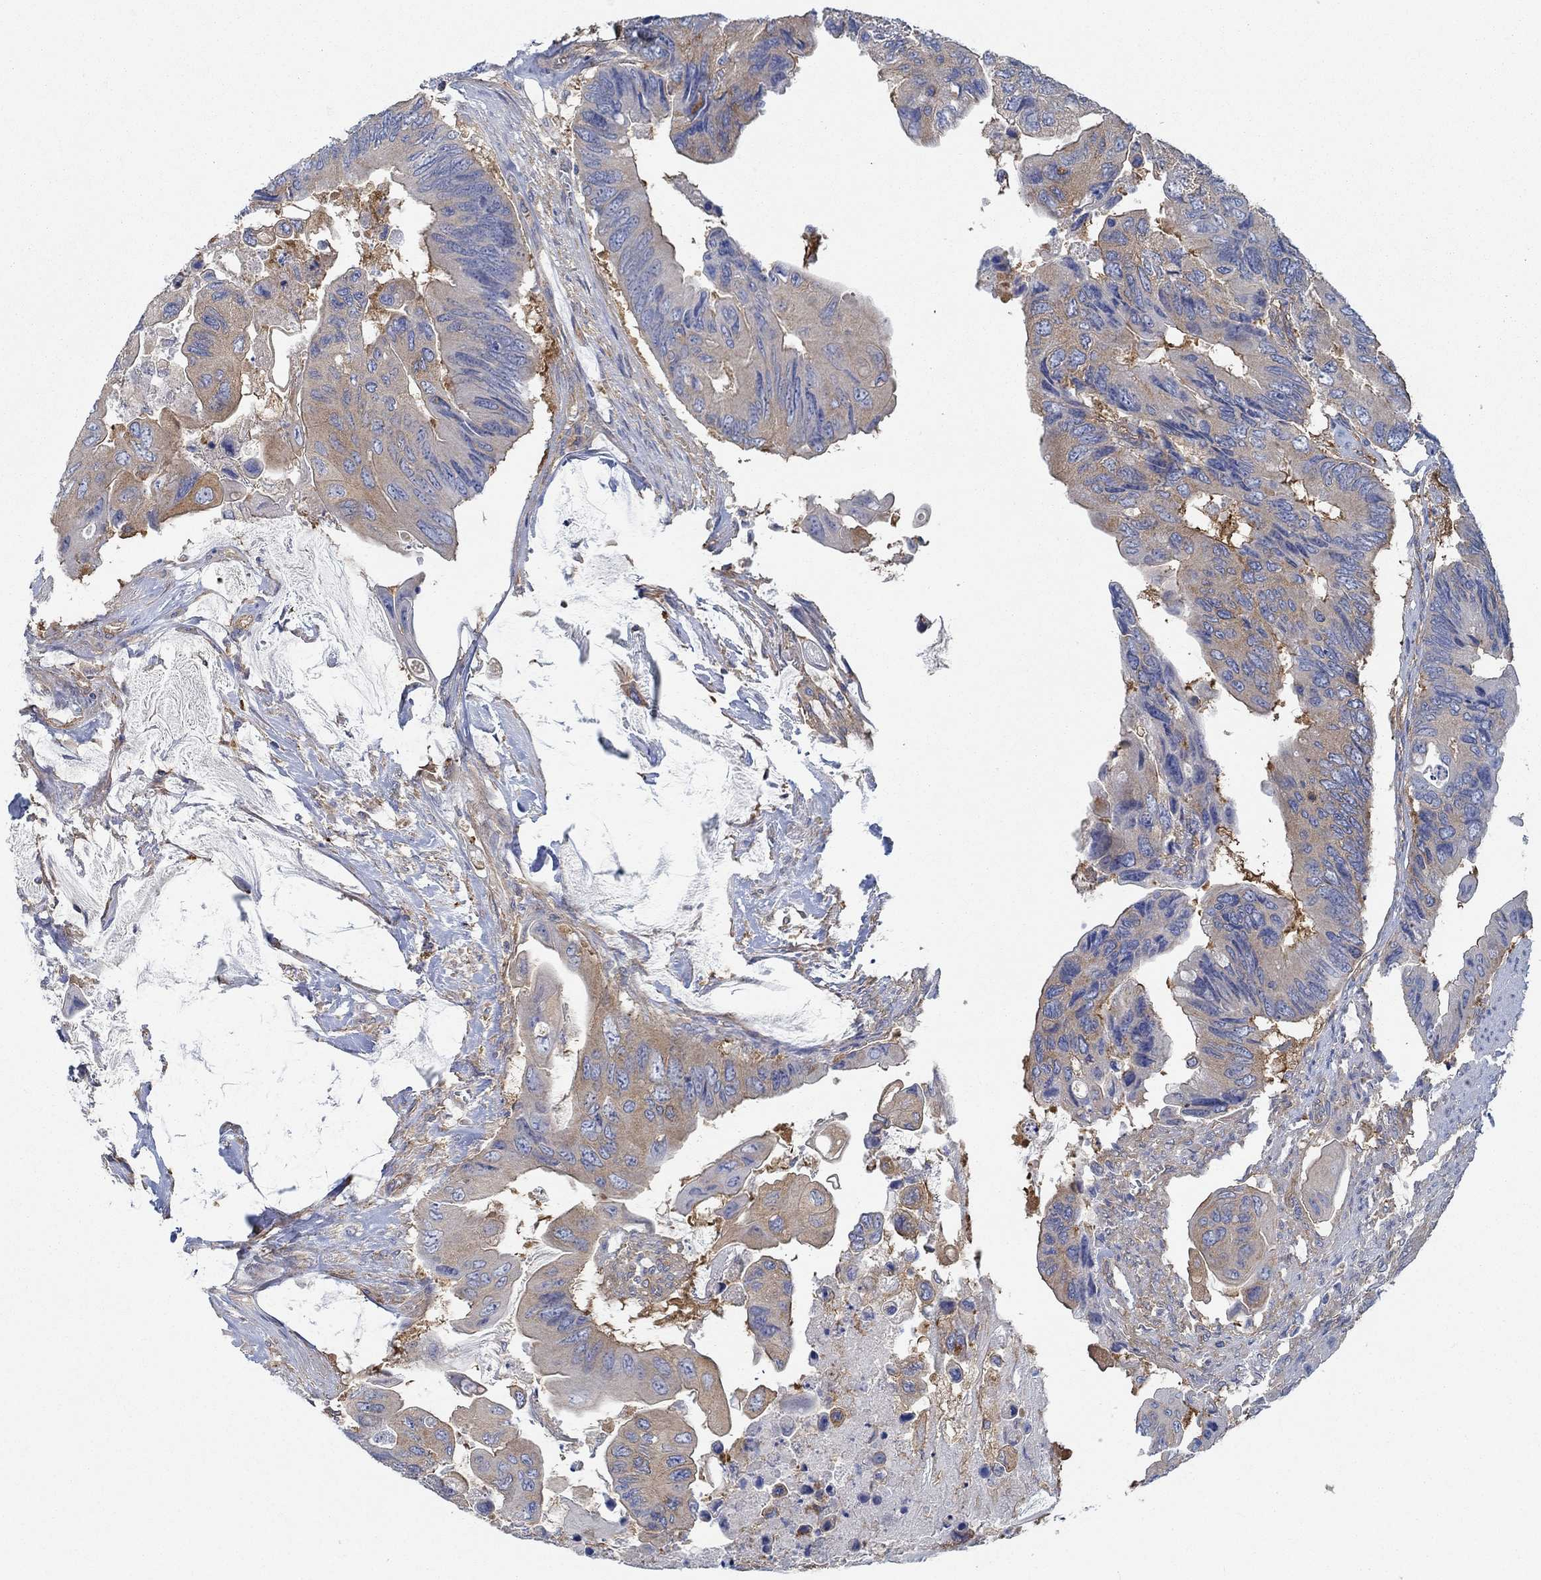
{"staining": {"intensity": "moderate", "quantity": "25%-75%", "location": "cytoplasmic/membranous"}, "tissue": "colorectal cancer", "cell_type": "Tumor cells", "image_type": "cancer", "snomed": [{"axis": "morphology", "description": "Adenocarcinoma, NOS"}, {"axis": "topography", "description": "Rectum"}], "caption": "Protein staining displays moderate cytoplasmic/membranous staining in approximately 25%-75% of tumor cells in colorectal cancer.", "gene": "SPAG9", "patient": {"sex": "male", "age": 63}}